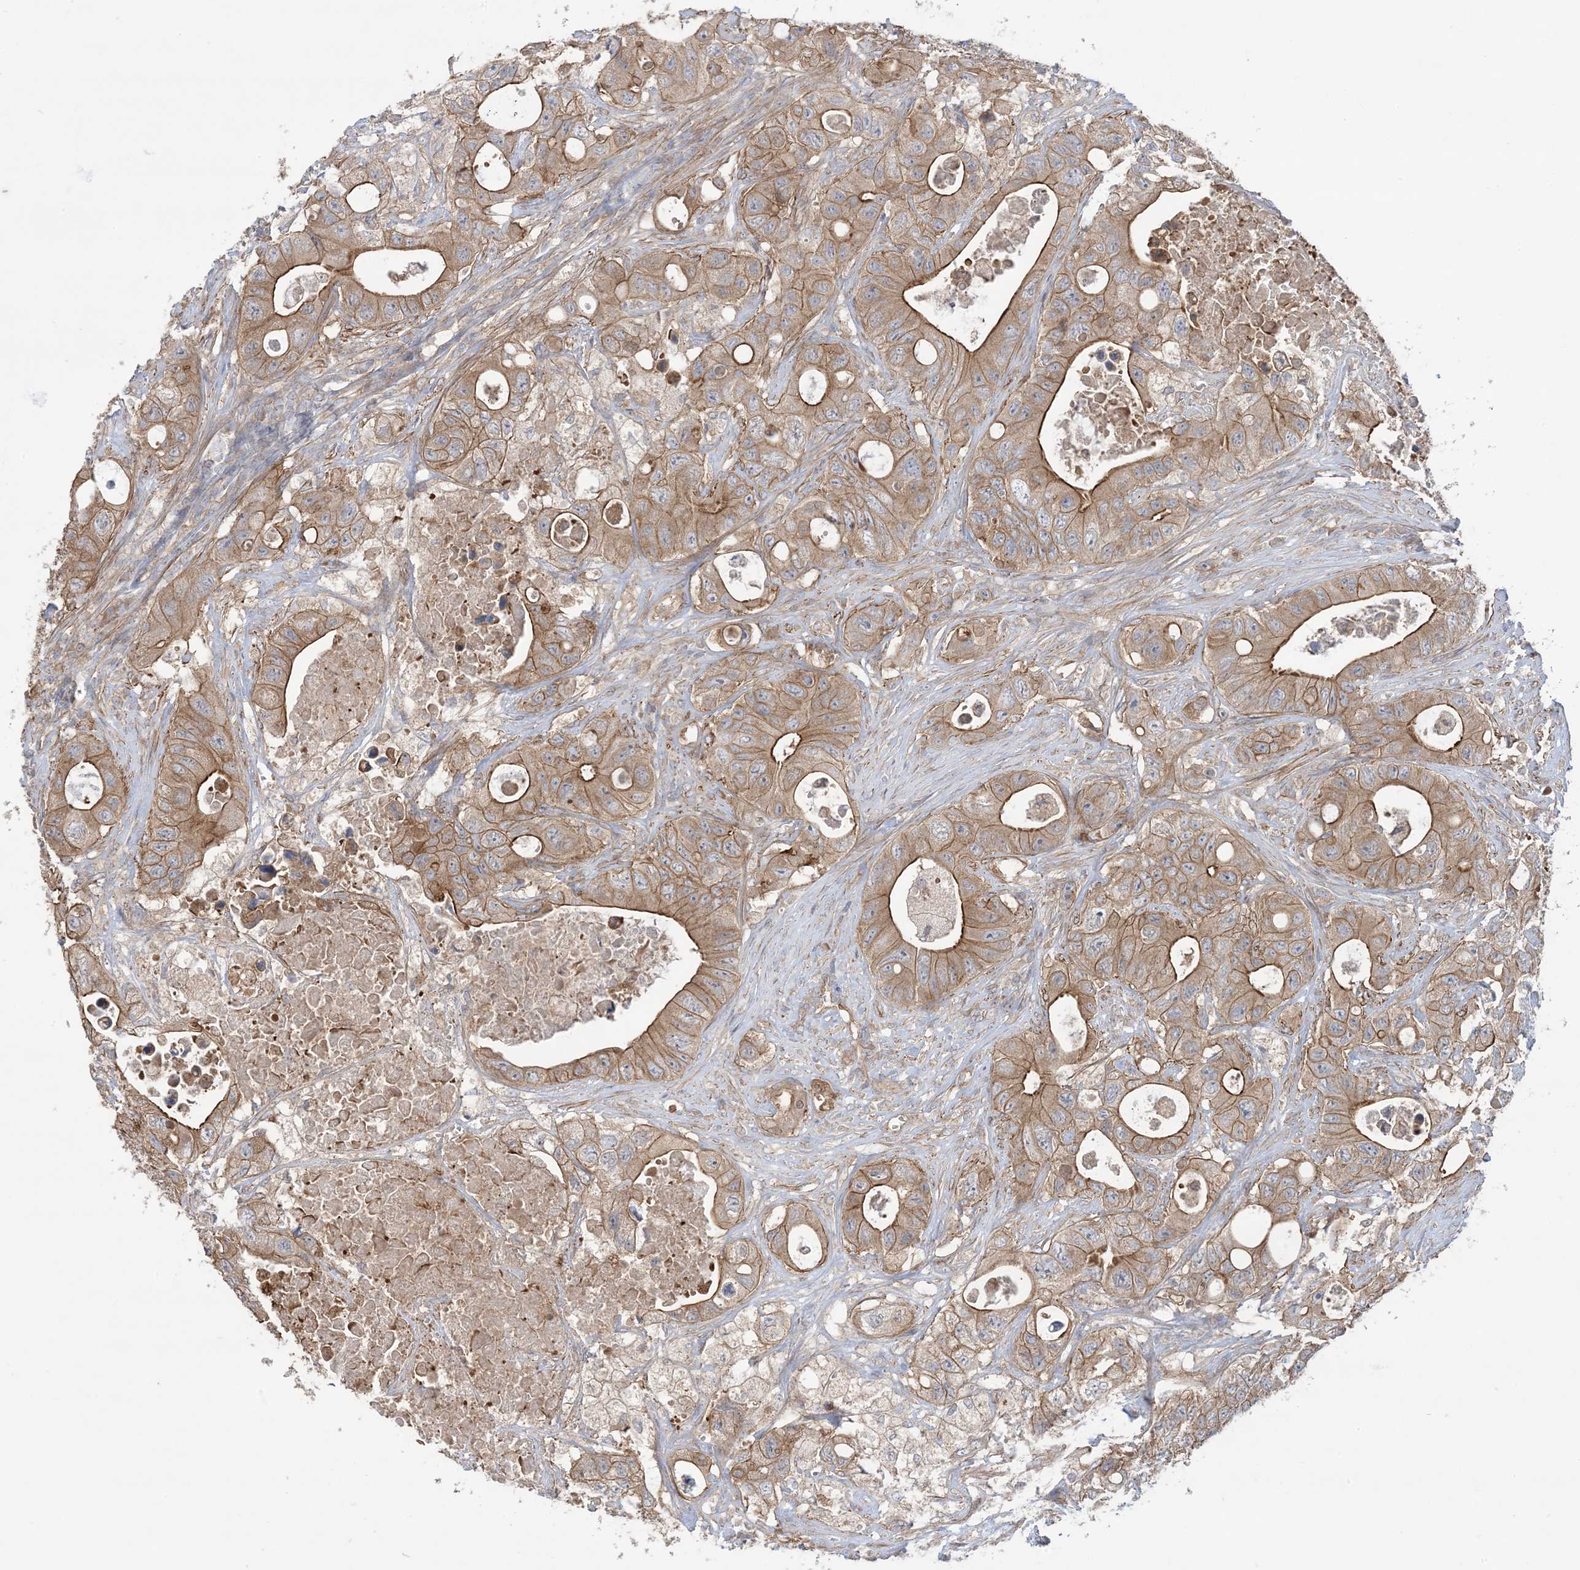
{"staining": {"intensity": "moderate", "quantity": ">75%", "location": "cytoplasmic/membranous"}, "tissue": "colorectal cancer", "cell_type": "Tumor cells", "image_type": "cancer", "snomed": [{"axis": "morphology", "description": "Adenocarcinoma, NOS"}, {"axis": "topography", "description": "Colon"}], "caption": "Colorectal cancer (adenocarcinoma) stained with DAB (3,3'-diaminobenzidine) IHC displays medium levels of moderate cytoplasmic/membranous staining in about >75% of tumor cells.", "gene": "CCNY", "patient": {"sex": "female", "age": 46}}